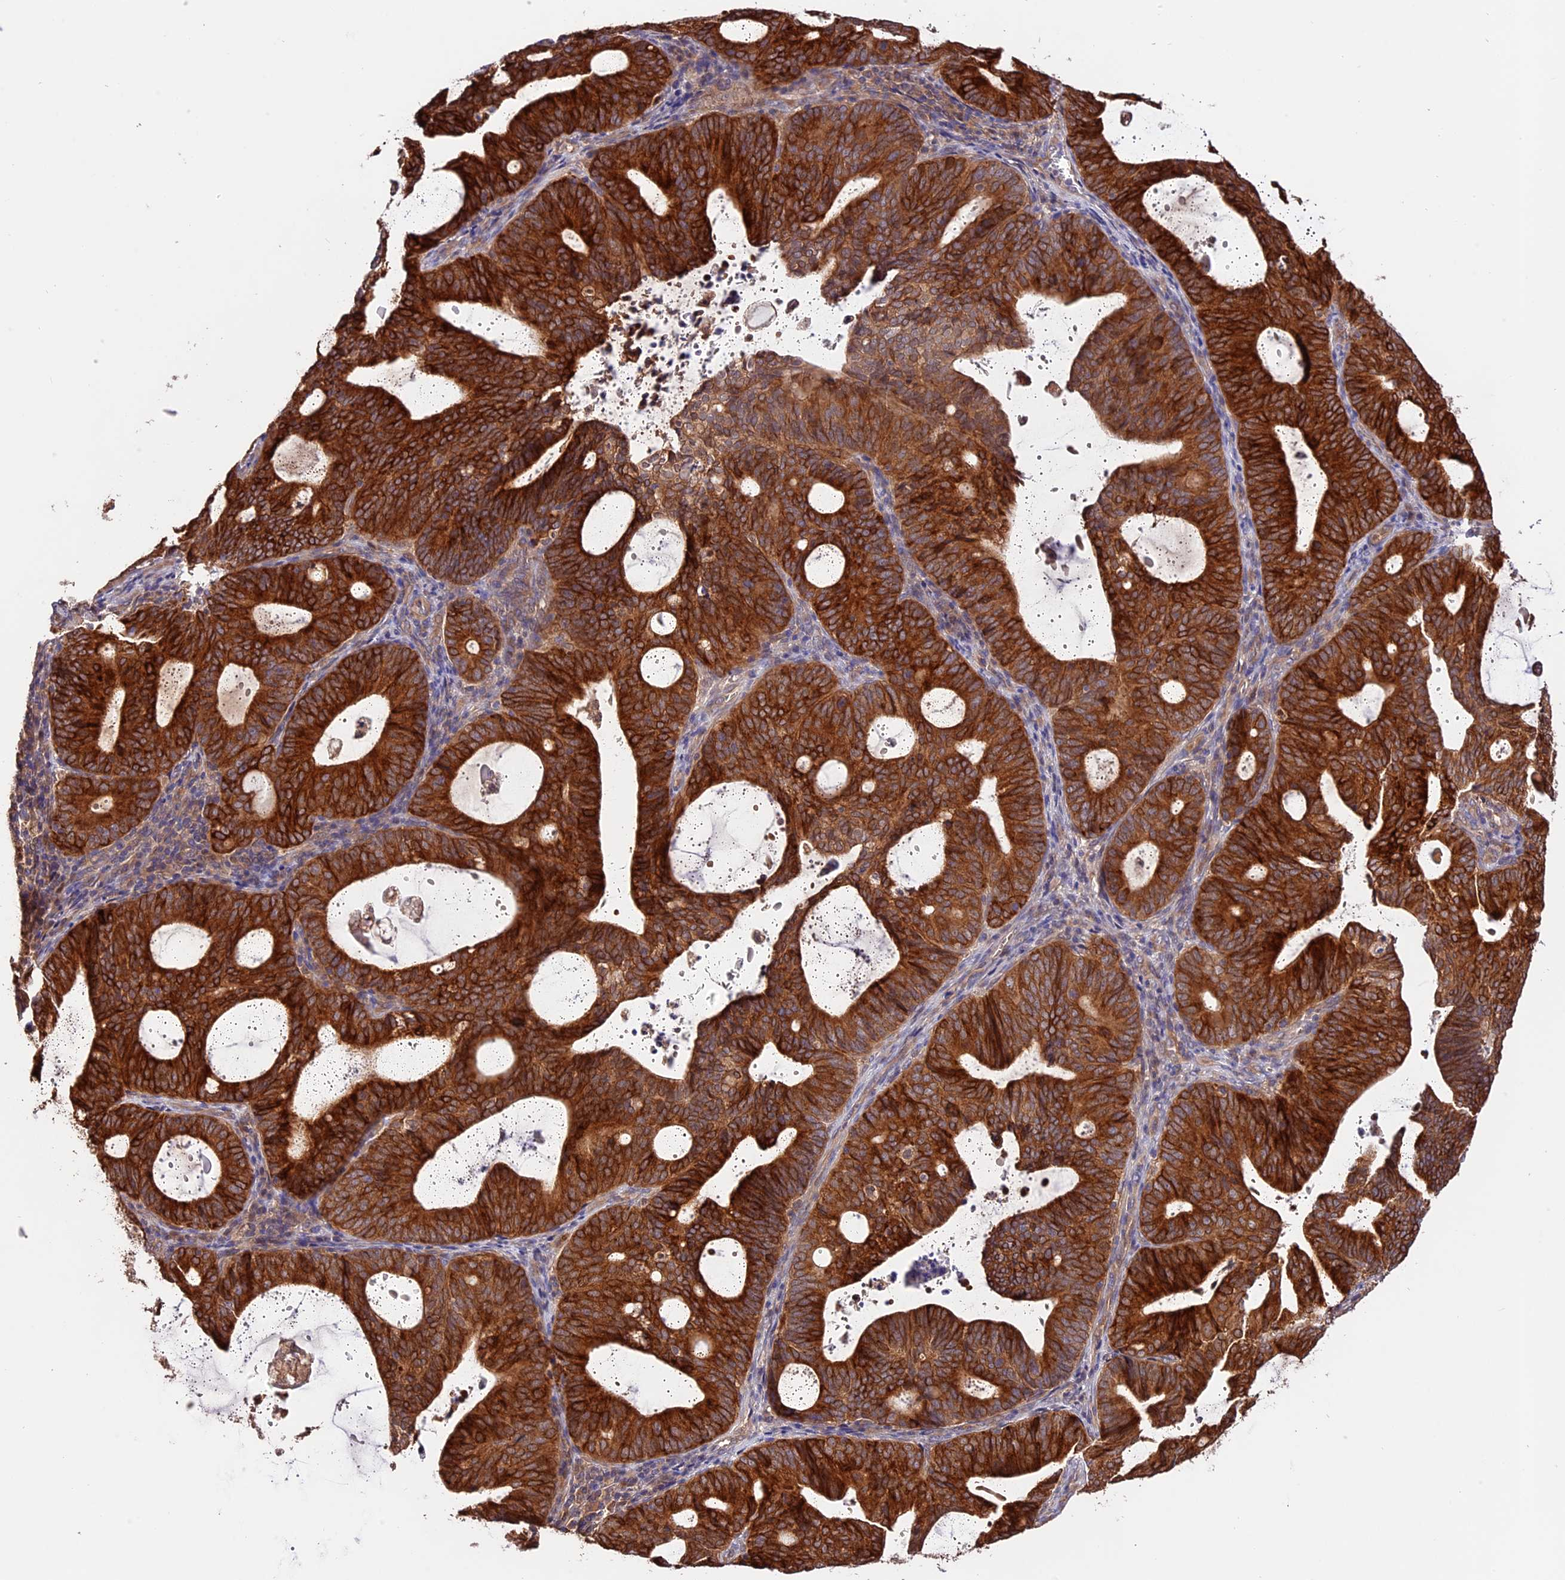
{"staining": {"intensity": "strong", "quantity": ">75%", "location": "cytoplasmic/membranous"}, "tissue": "endometrial cancer", "cell_type": "Tumor cells", "image_type": "cancer", "snomed": [{"axis": "morphology", "description": "Adenocarcinoma, NOS"}, {"axis": "topography", "description": "Uterus"}], "caption": "Immunohistochemistry (IHC) (DAB (3,3'-diaminobenzidine)) staining of endometrial cancer shows strong cytoplasmic/membranous protein expression in about >75% of tumor cells.", "gene": "CES3", "patient": {"sex": "female", "age": 83}}